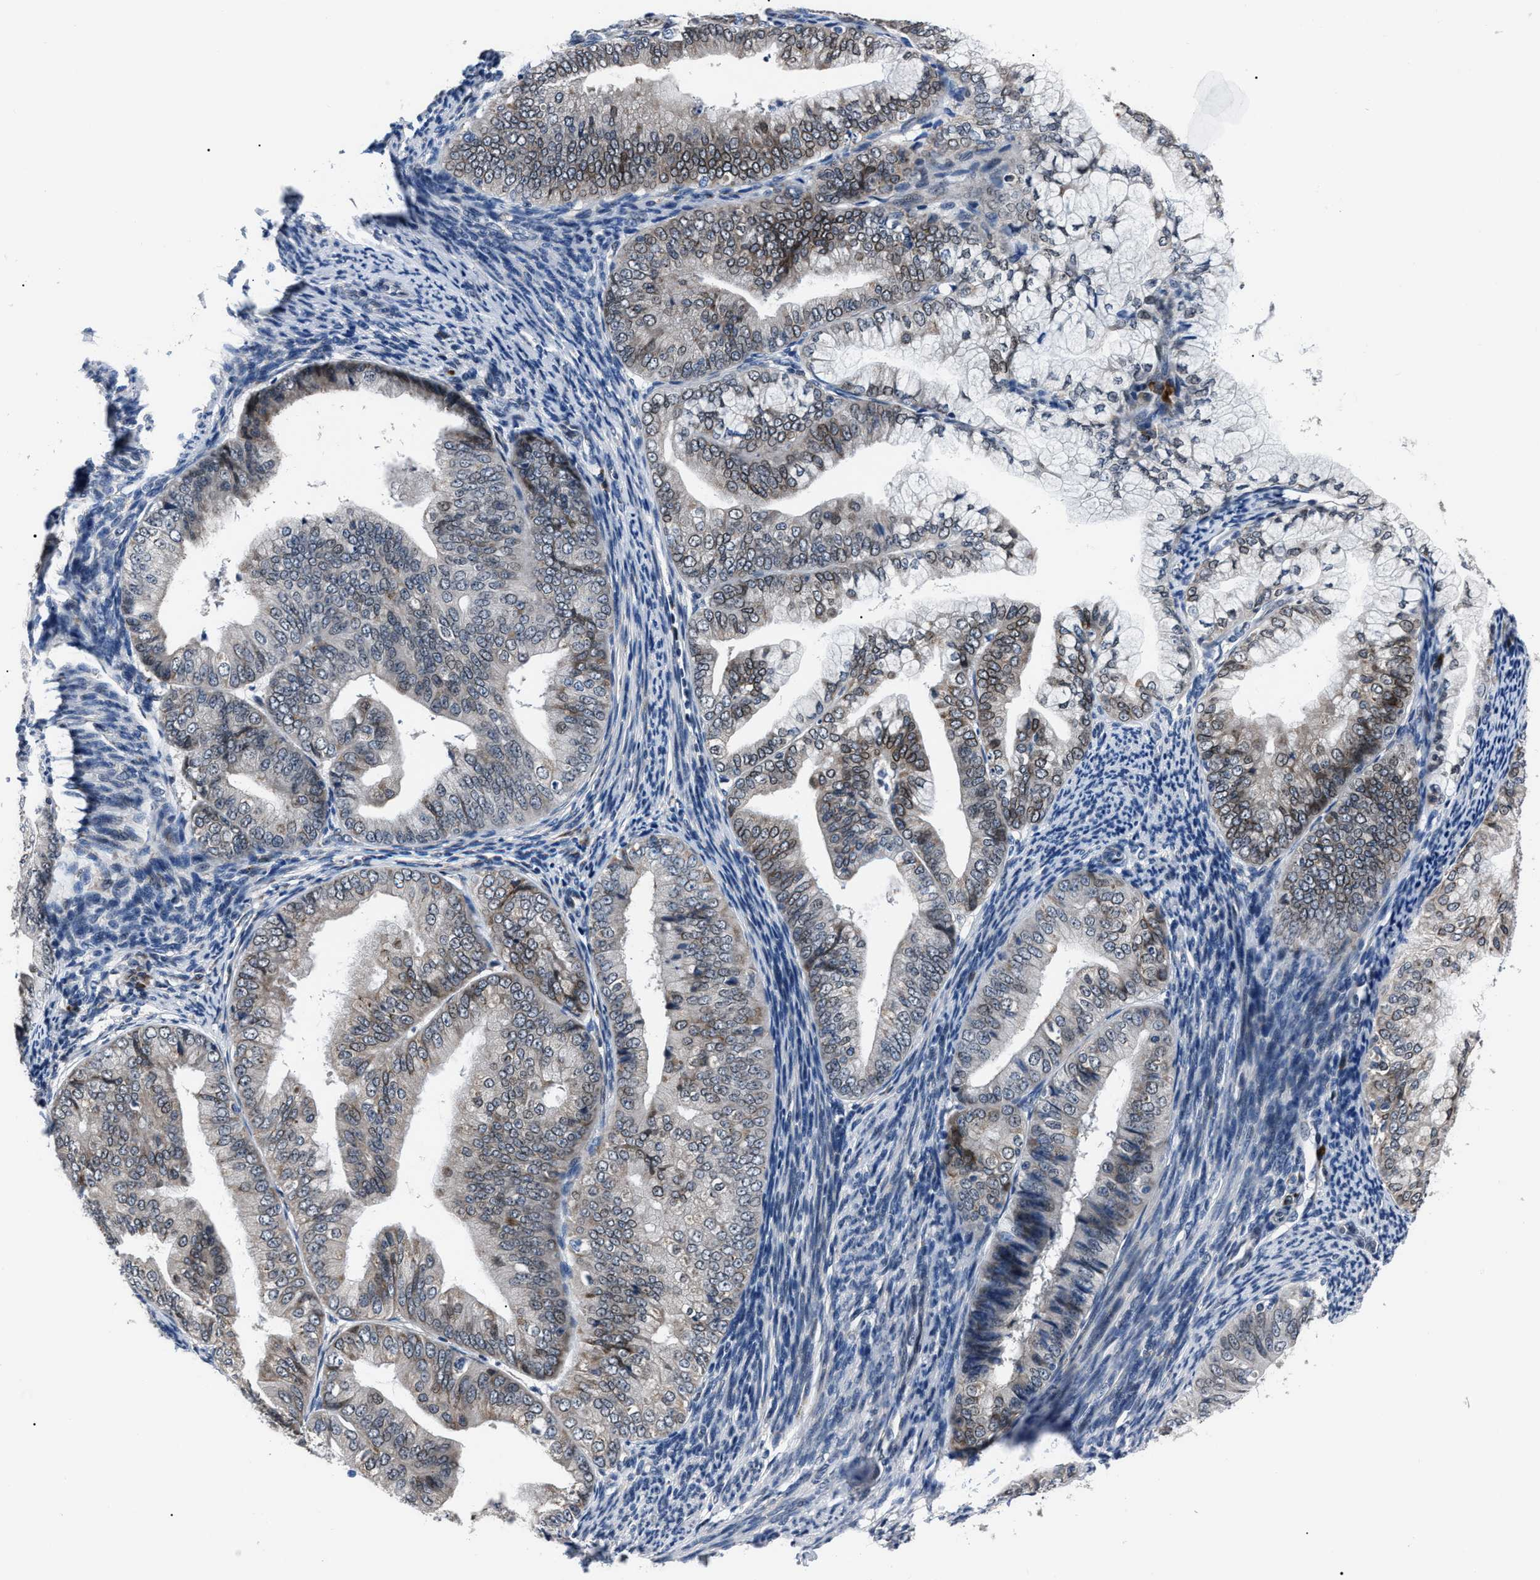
{"staining": {"intensity": "moderate", "quantity": "25%-75%", "location": "cytoplasmic/membranous"}, "tissue": "endometrial cancer", "cell_type": "Tumor cells", "image_type": "cancer", "snomed": [{"axis": "morphology", "description": "Adenocarcinoma, NOS"}, {"axis": "topography", "description": "Endometrium"}], "caption": "Immunohistochemistry (IHC) of adenocarcinoma (endometrial) reveals medium levels of moderate cytoplasmic/membranous positivity in about 25%-75% of tumor cells. Nuclei are stained in blue.", "gene": "LRRC14", "patient": {"sex": "female", "age": 63}}